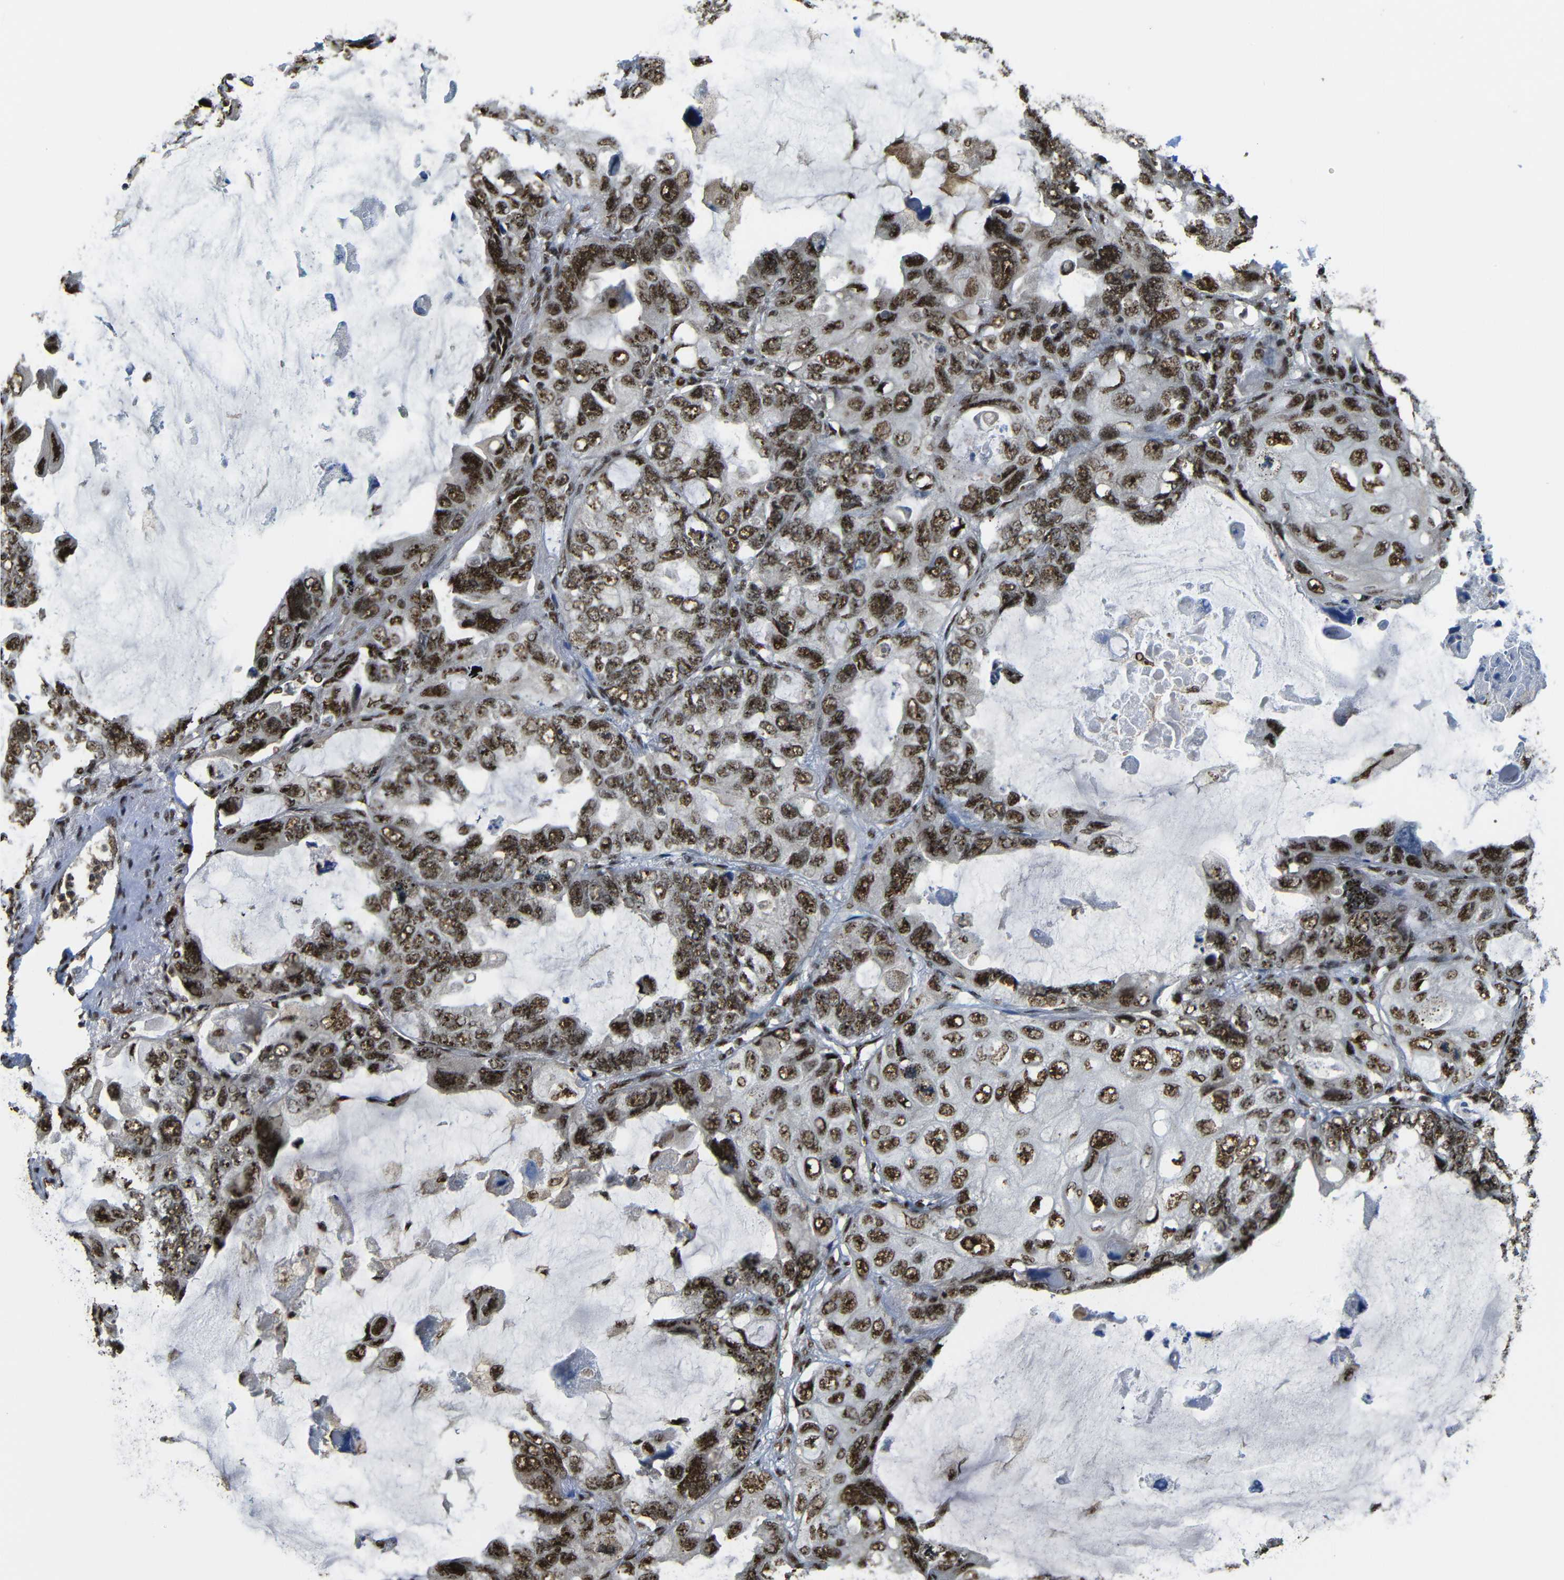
{"staining": {"intensity": "moderate", "quantity": ">75%", "location": "cytoplasmic/membranous,nuclear"}, "tissue": "lung cancer", "cell_type": "Tumor cells", "image_type": "cancer", "snomed": [{"axis": "morphology", "description": "Squamous cell carcinoma, NOS"}, {"axis": "topography", "description": "Lung"}], "caption": "Squamous cell carcinoma (lung) stained with a brown dye exhibits moderate cytoplasmic/membranous and nuclear positive staining in about >75% of tumor cells.", "gene": "TCF7L2", "patient": {"sex": "female", "age": 73}}